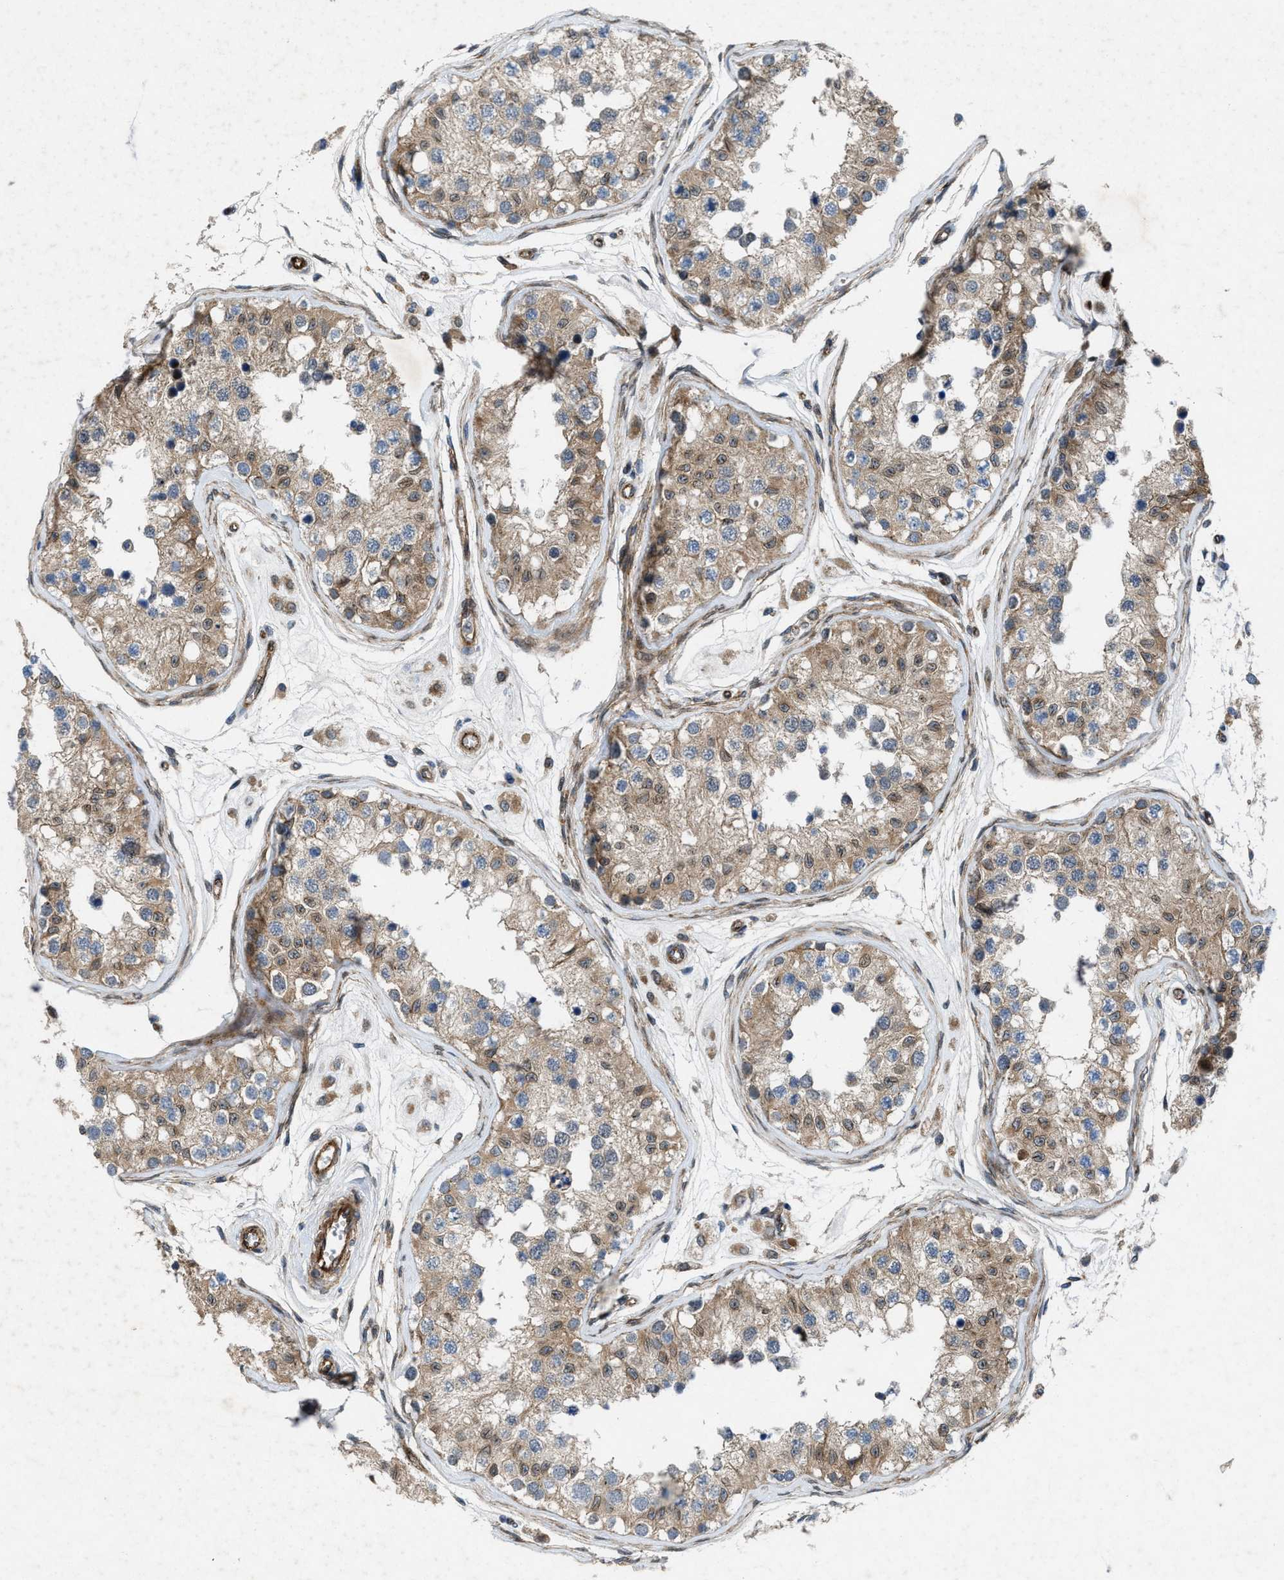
{"staining": {"intensity": "moderate", "quantity": ">75%", "location": "cytoplasmic/membranous"}, "tissue": "testis", "cell_type": "Cells in seminiferous ducts", "image_type": "normal", "snomed": [{"axis": "morphology", "description": "Normal tissue, NOS"}, {"axis": "morphology", "description": "Adenocarcinoma, metastatic, NOS"}, {"axis": "topography", "description": "Testis"}], "caption": "This histopathology image exhibits immunohistochemistry staining of unremarkable testis, with medium moderate cytoplasmic/membranous positivity in about >75% of cells in seminiferous ducts.", "gene": "URGCP", "patient": {"sex": "male", "age": 26}}